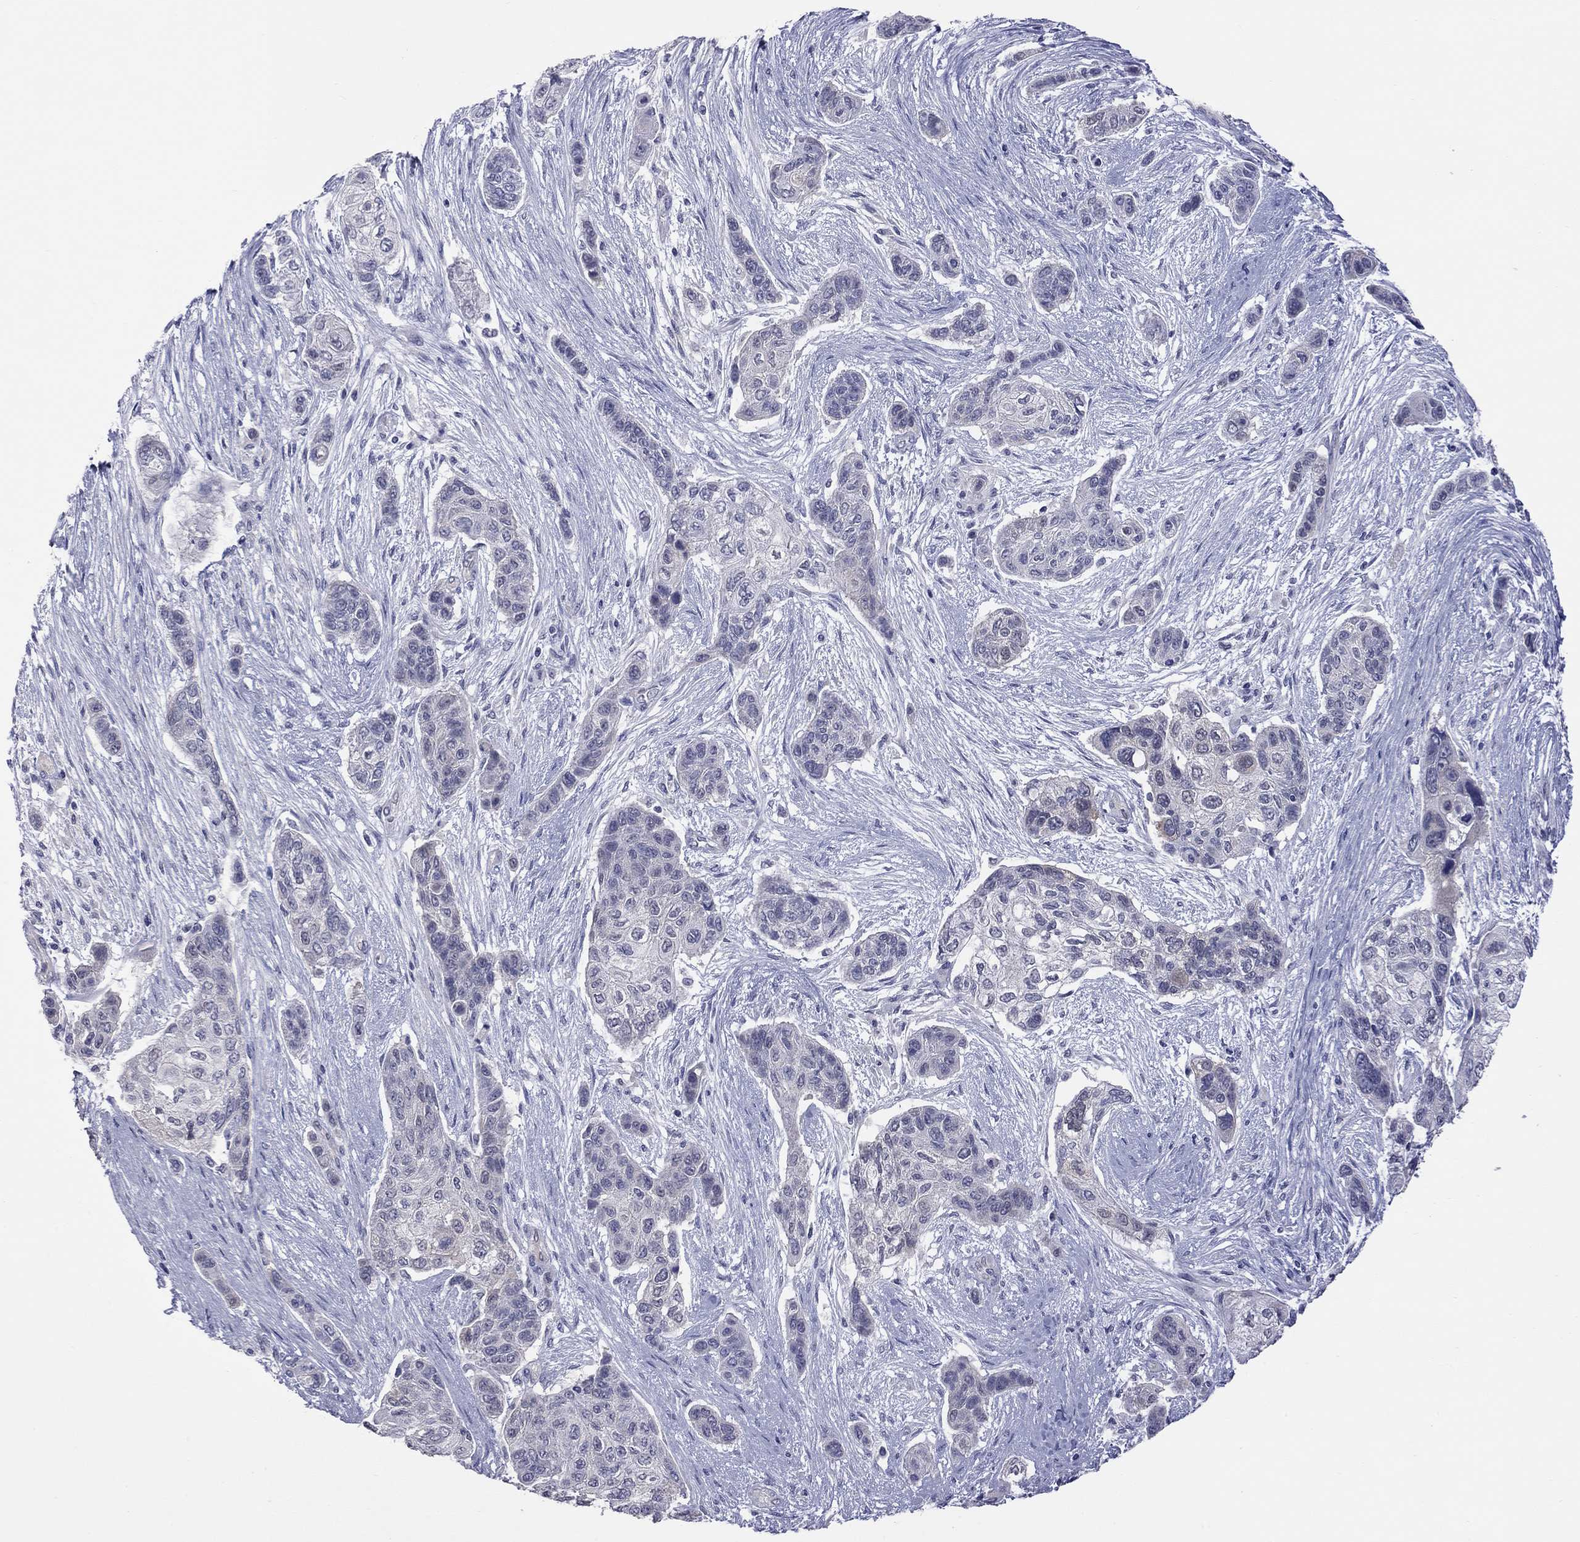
{"staining": {"intensity": "negative", "quantity": "none", "location": "none"}, "tissue": "lung cancer", "cell_type": "Tumor cells", "image_type": "cancer", "snomed": [{"axis": "morphology", "description": "Squamous cell carcinoma, NOS"}, {"axis": "topography", "description": "Lung"}], "caption": "Immunohistochemistry of human lung cancer demonstrates no staining in tumor cells. (Stains: DAB IHC with hematoxylin counter stain, Microscopy: brightfield microscopy at high magnification).", "gene": "HYLS1", "patient": {"sex": "male", "age": 69}}